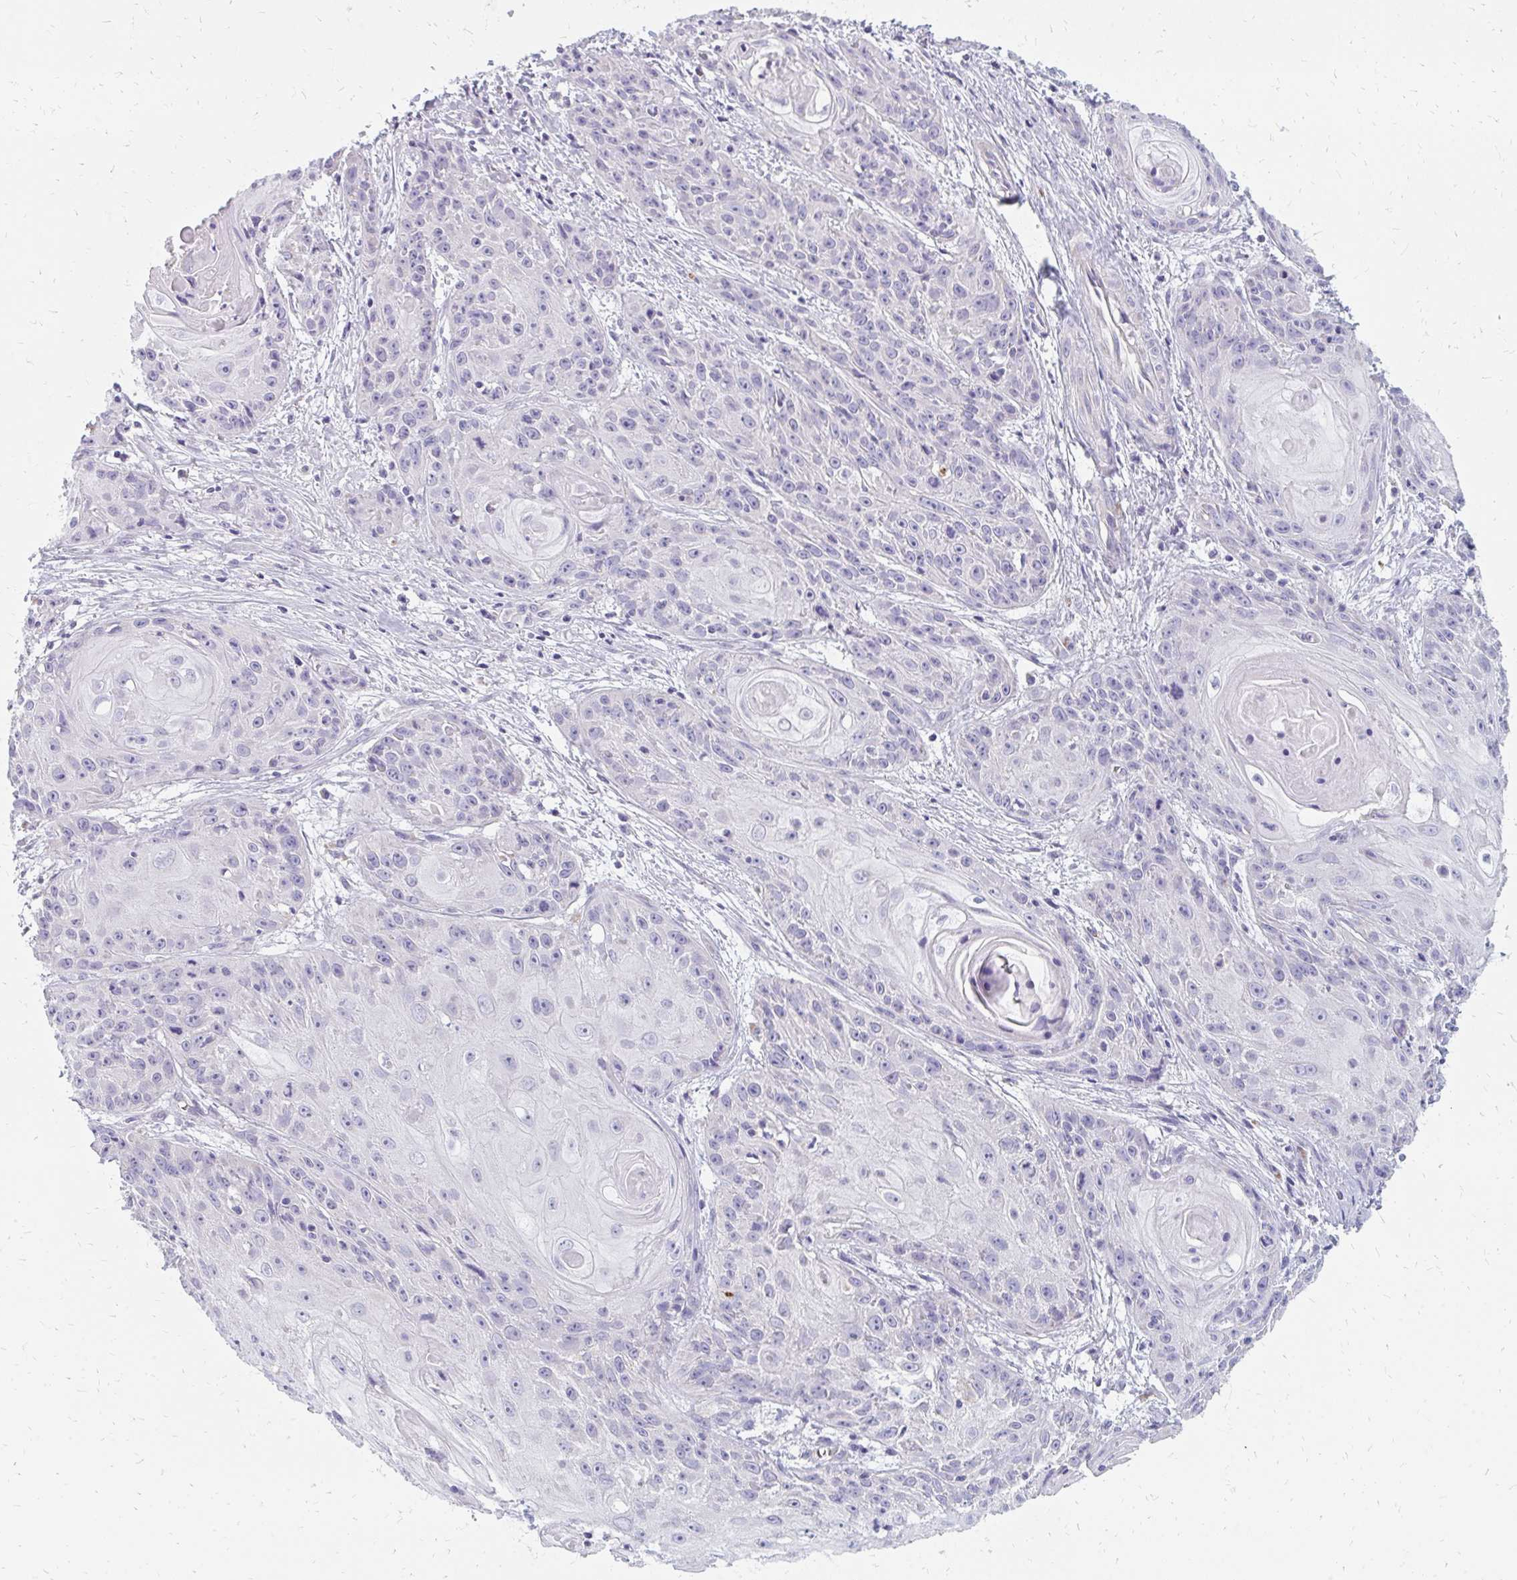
{"staining": {"intensity": "negative", "quantity": "none", "location": "none"}, "tissue": "skin cancer", "cell_type": "Tumor cells", "image_type": "cancer", "snomed": [{"axis": "morphology", "description": "Squamous cell carcinoma, NOS"}, {"axis": "topography", "description": "Skin"}, {"axis": "topography", "description": "Vulva"}], "caption": "The immunohistochemistry (IHC) photomicrograph has no significant expression in tumor cells of skin squamous cell carcinoma tissue.", "gene": "OR10V1", "patient": {"sex": "female", "age": 76}}